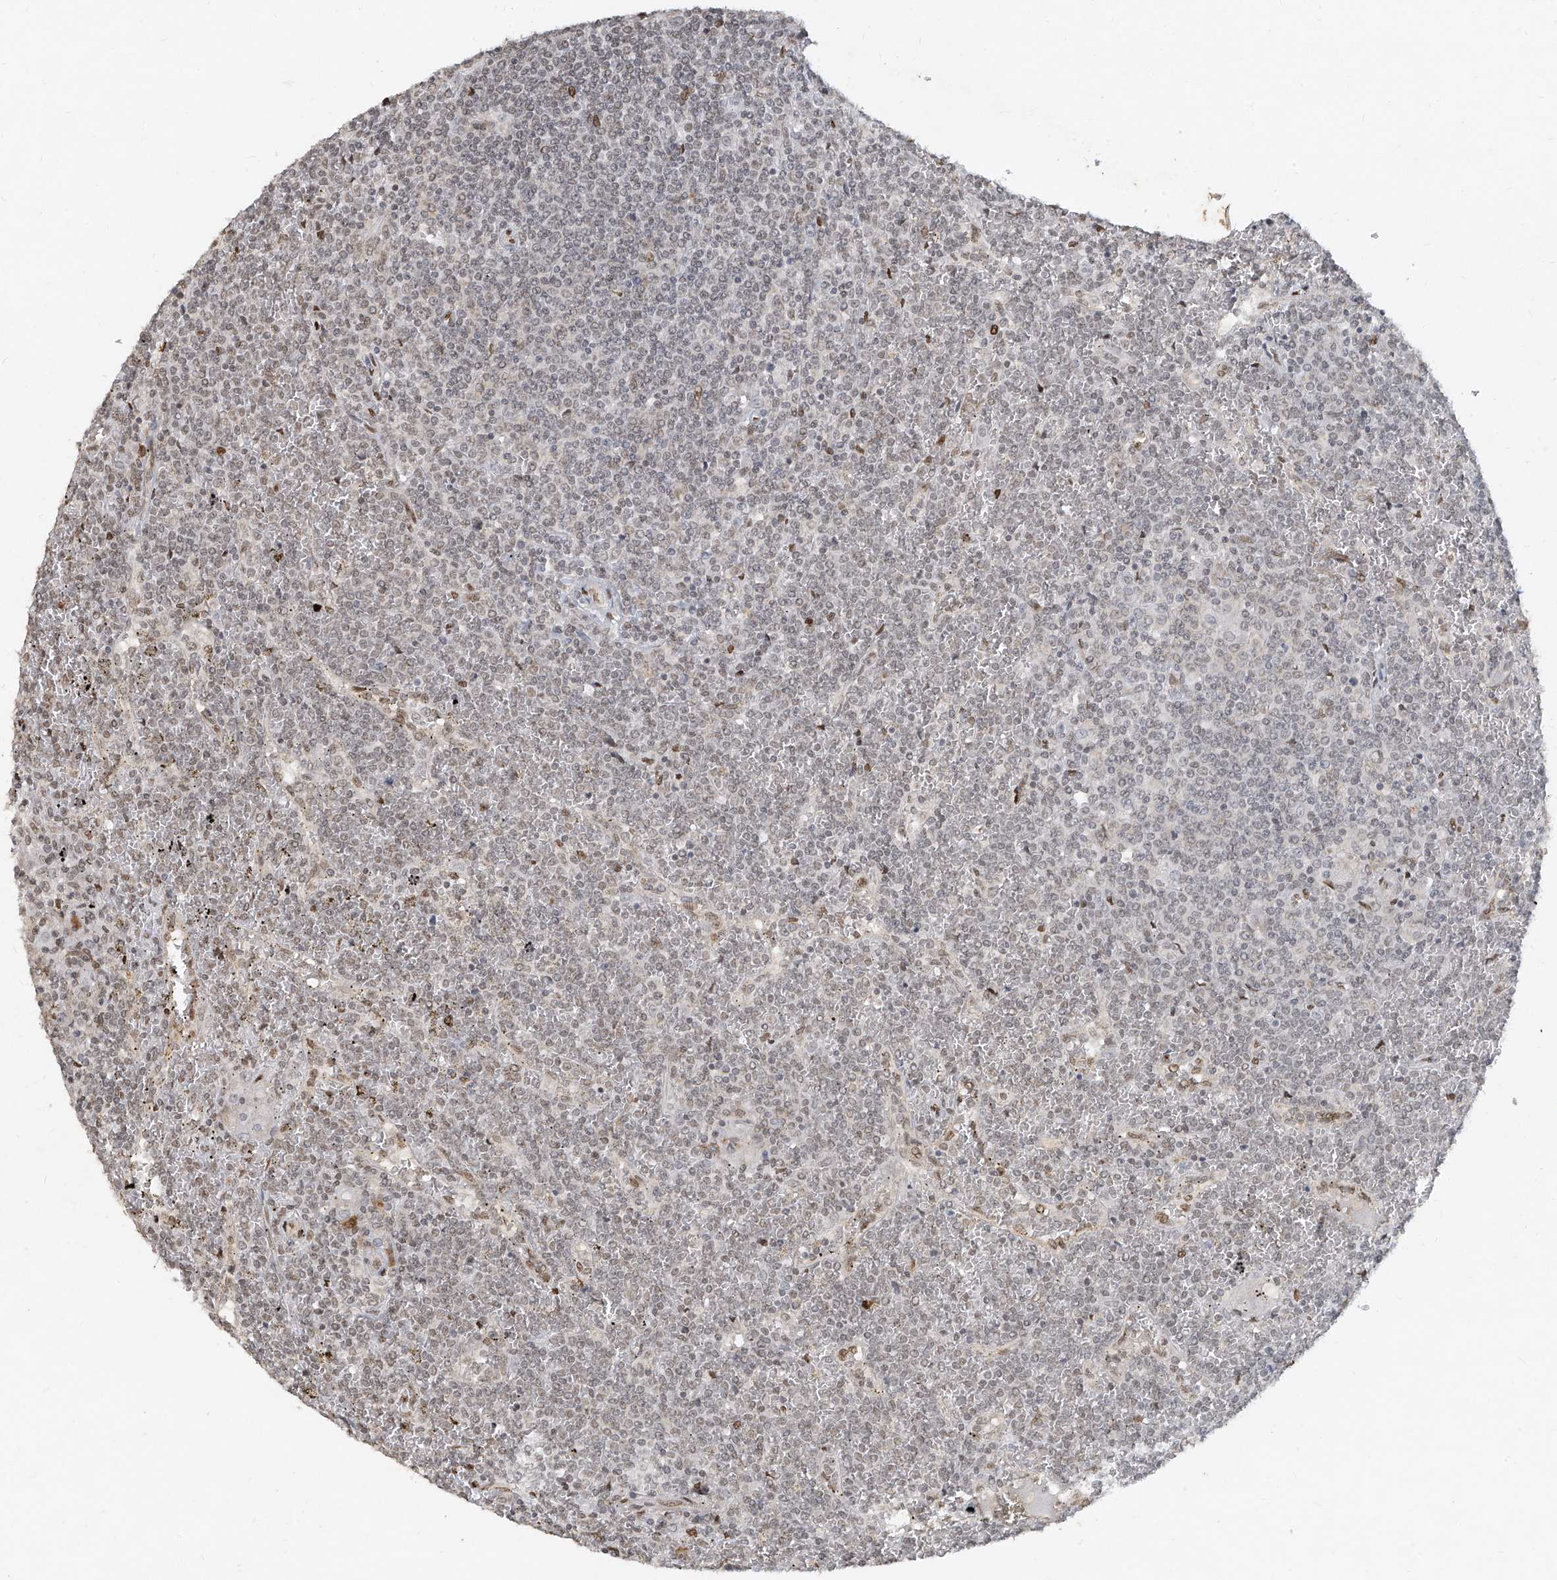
{"staining": {"intensity": "weak", "quantity": "<25%", "location": "nuclear"}, "tissue": "lymphoma", "cell_type": "Tumor cells", "image_type": "cancer", "snomed": [{"axis": "morphology", "description": "Malignant lymphoma, non-Hodgkin's type, Low grade"}, {"axis": "topography", "description": "Spleen"}], "caption": "A high-resolution histopathology image shows IHC staining of low-grade malignant lymphoma, non-Hodgkin's type, which shows no significant expression in tumor cells.", "gene": "ATRIP", "patient": {"sex": "female", "age": 19}}